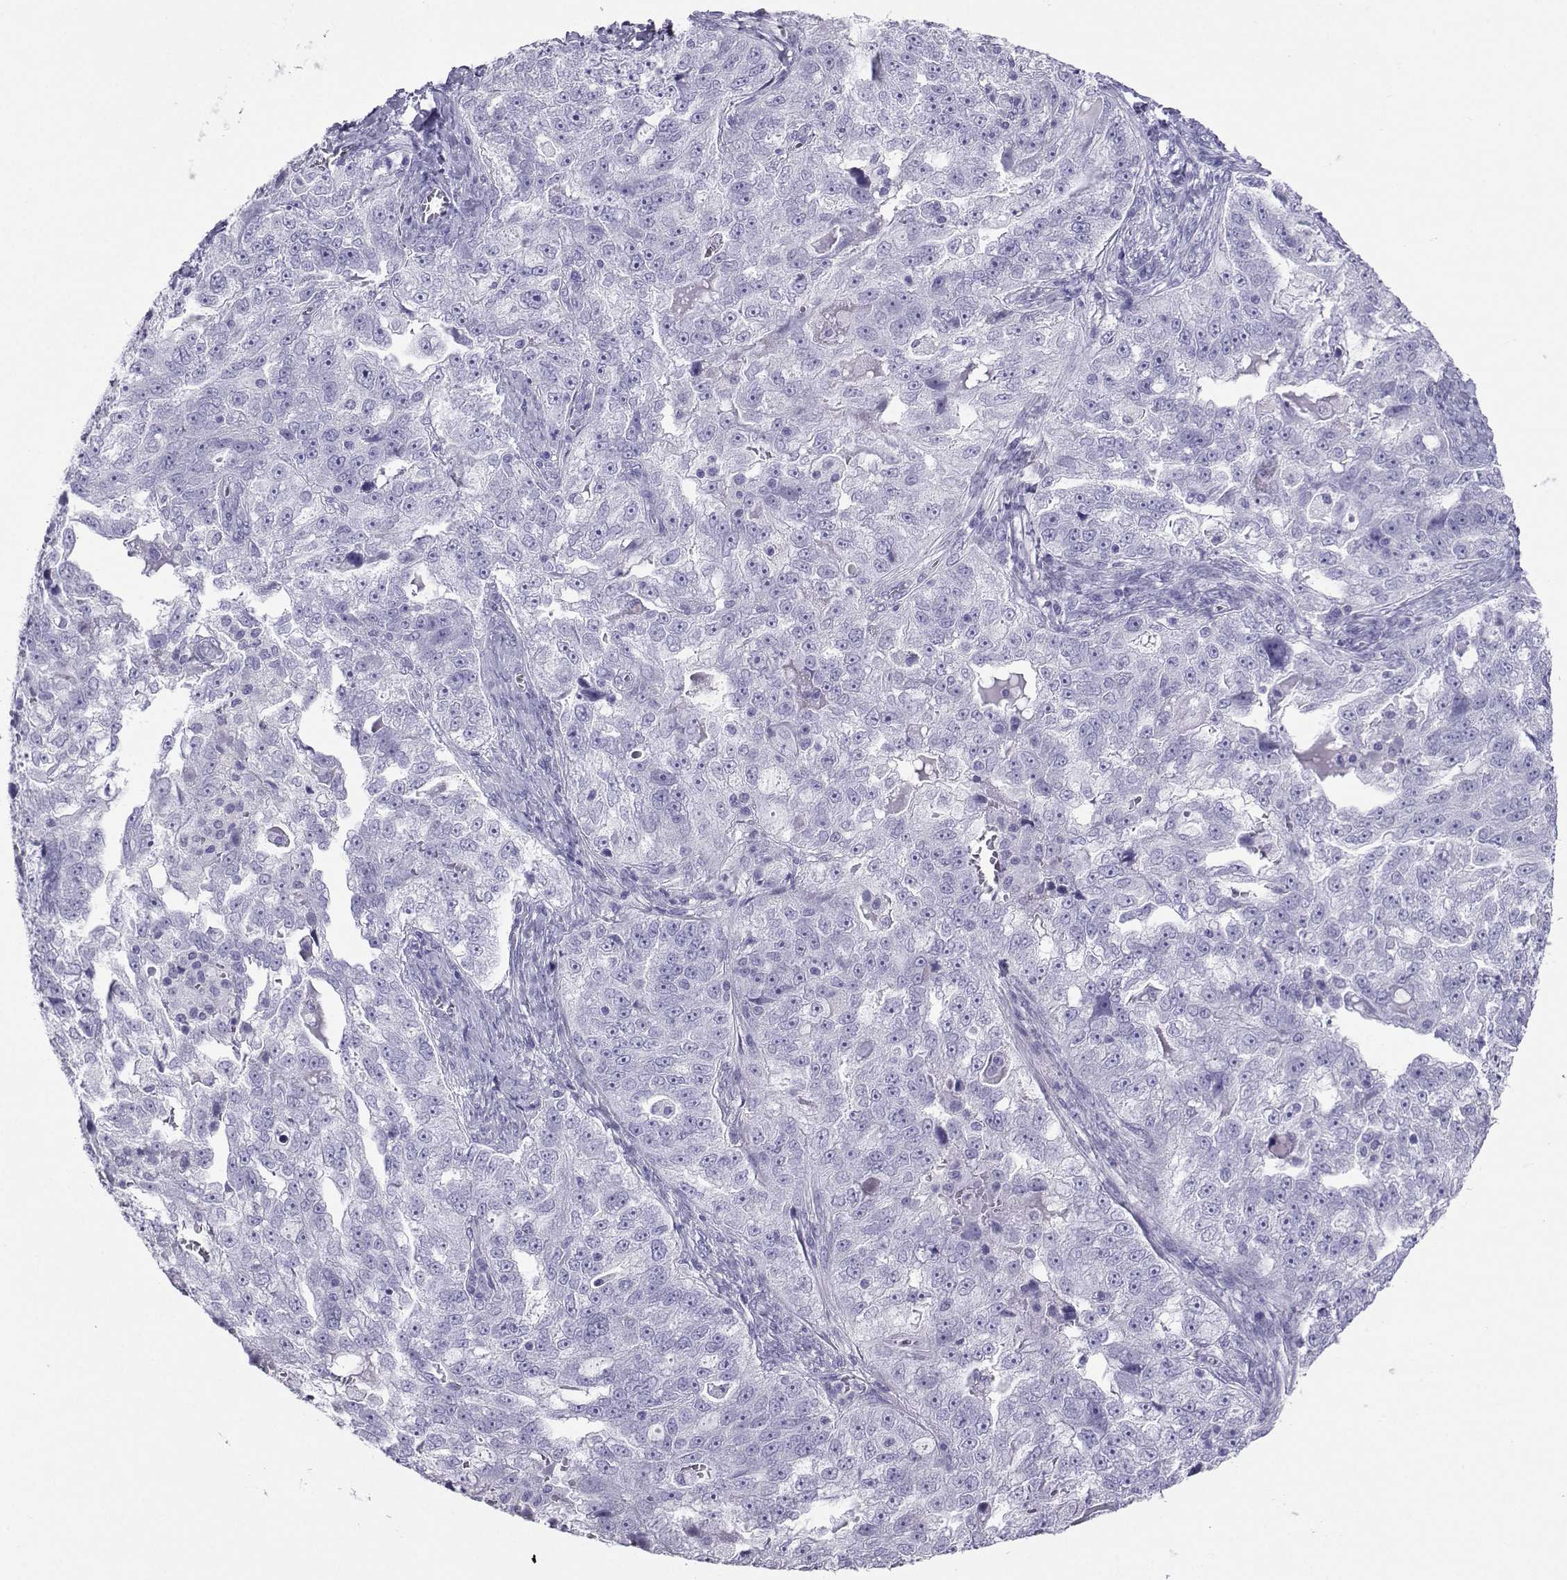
{"staining": {"intensity": "negative", "quantity": "none", "location": "none"}, "tissue": "ovarian cancer", "cell_type": "Tumor cells", "image_type": "cancer", "snomed": [{"axis": "morphology", "description": "Cystadenocarcinoma, serous, NOS"}, {"axis": "topography", "description": "Ovary"}], "caption": "Immunohistochemistry histopathology image of human serous cystadenocarcinoma (ovarian) stained for a protein (brown), which exhibits no positivity in tumor cells.", "gene": "LORICRIN", "patient": {"sex": "female", "age": 51}}